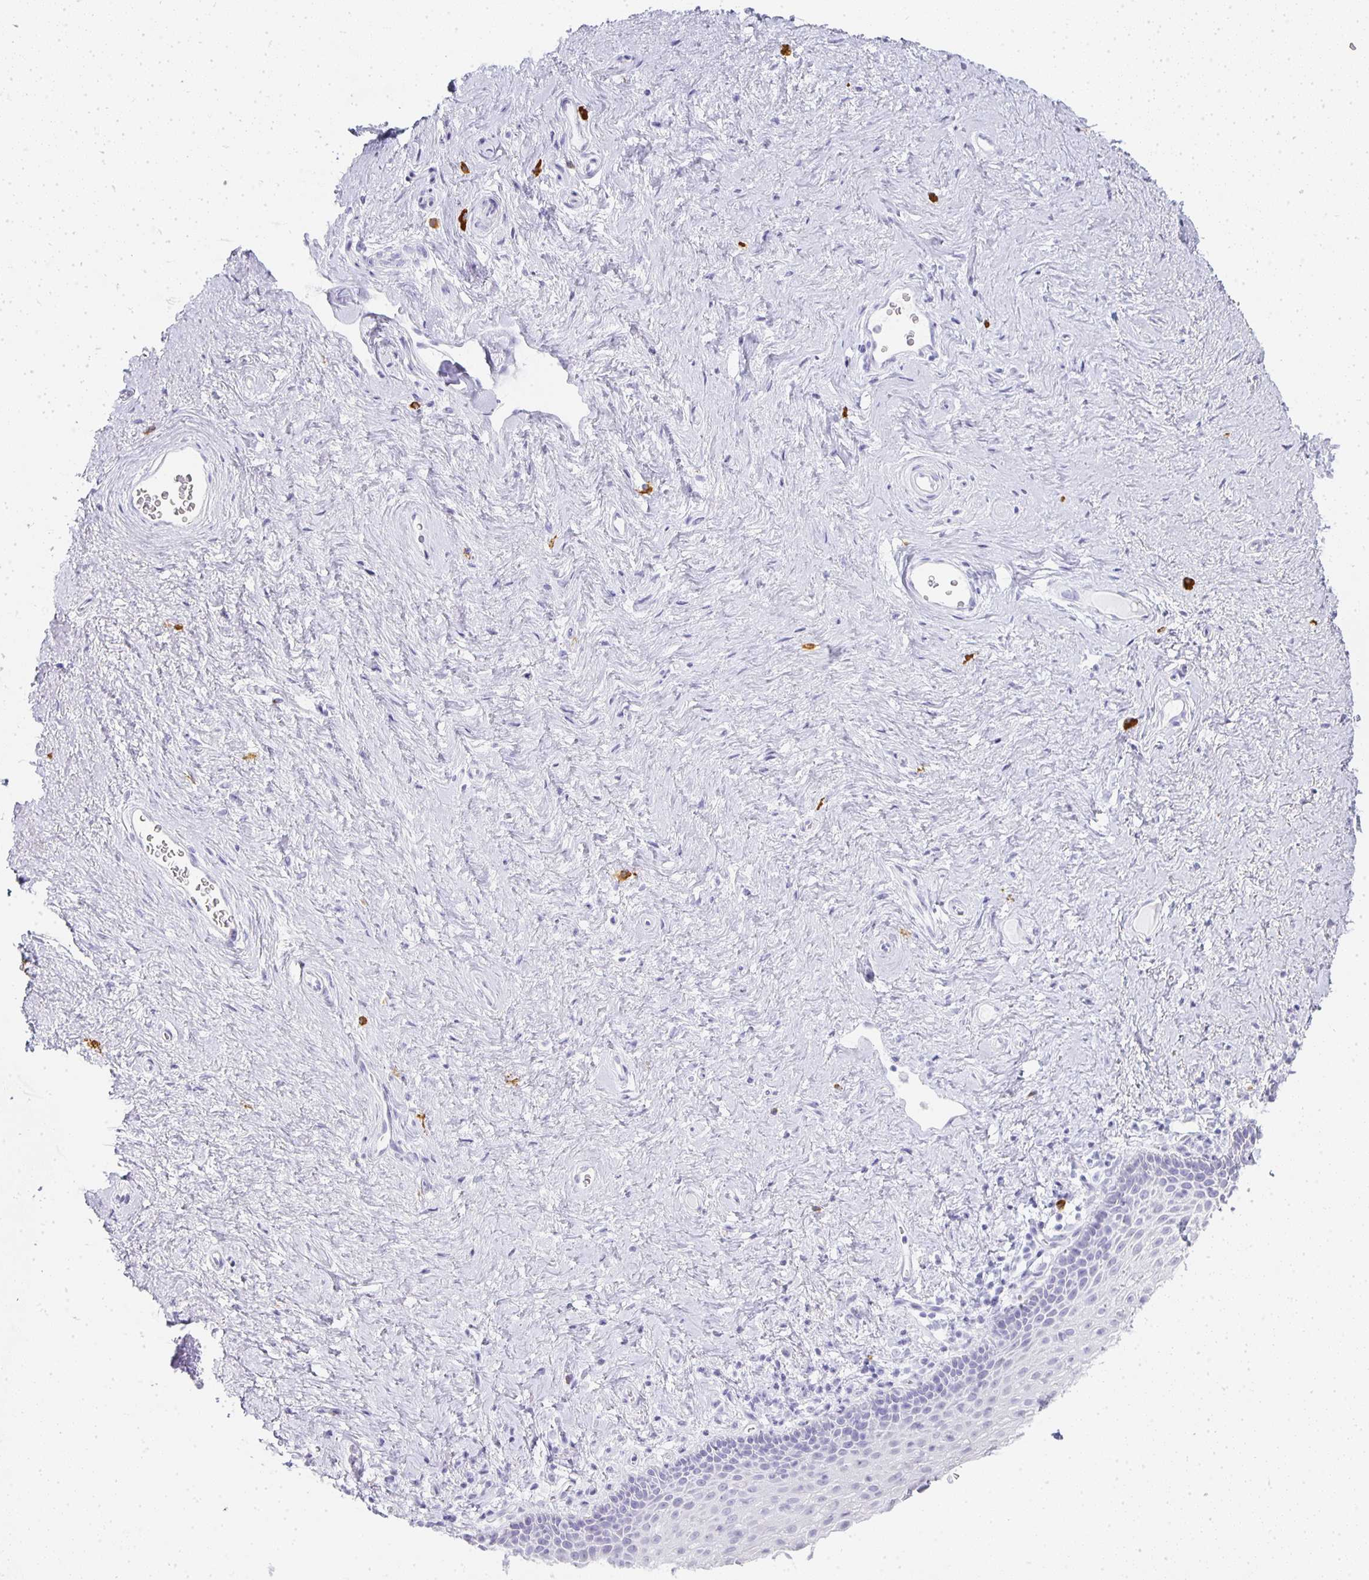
{"staining": {"intensity": "negative", "quantity": "none", "location": "none"}, "tissue": "vagina", "cell_type": "Squamous epithelial cells", "image_type": "normal", "snomed": [{"axis": "morphology", "description": "Normal tissue, NOS"}, {"axis": "topography", "description": "Vagina"}], "caption": "The micrograph shows no staining of squamous epithelial cells in unremarkable vagina.", "gene": "TPSD1", "patient": {"sex": "female", "age": 61}}